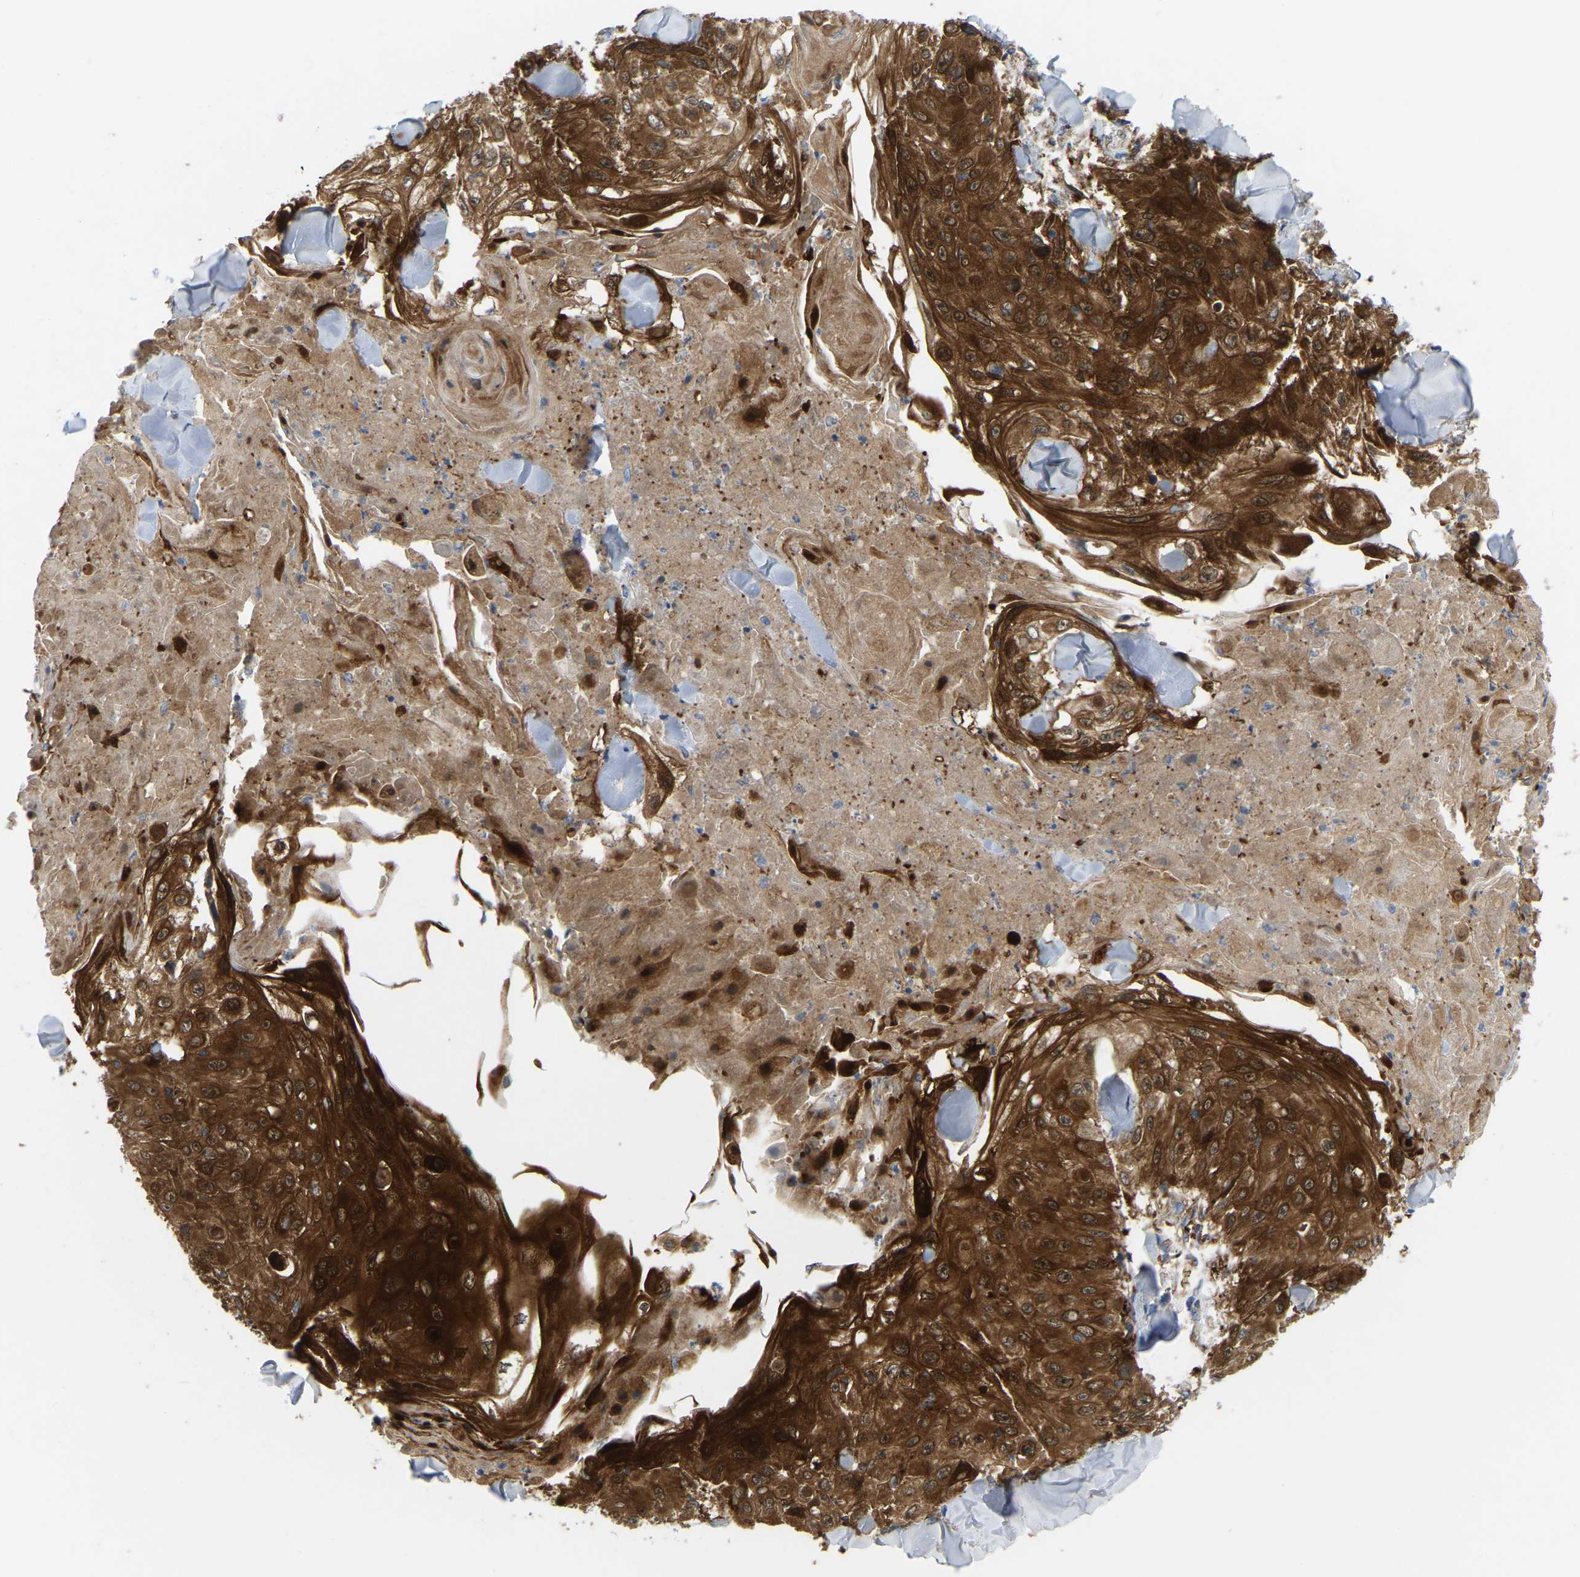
{"staining": {"intensity": "strong", "quantity": ">75%", "location": "cytoplasmic/membranous"}, "tissue": "skin cancer", "cell_type": "Tumor cells", "image_type": "cancer", "snomed": [{"axis": "morphology", "description": "Squamous cell carcinoma, NOS"}, {"axis": "topography", "description": "Skin"}], "caption": "Immunohistochemical staining of human skin cancer shows strong cytoplasmic/membranous protein staining in approximately >75% of tumor cells.", "gene": "SERPINB5", "patient": {"sex": "male", "age": 86}}